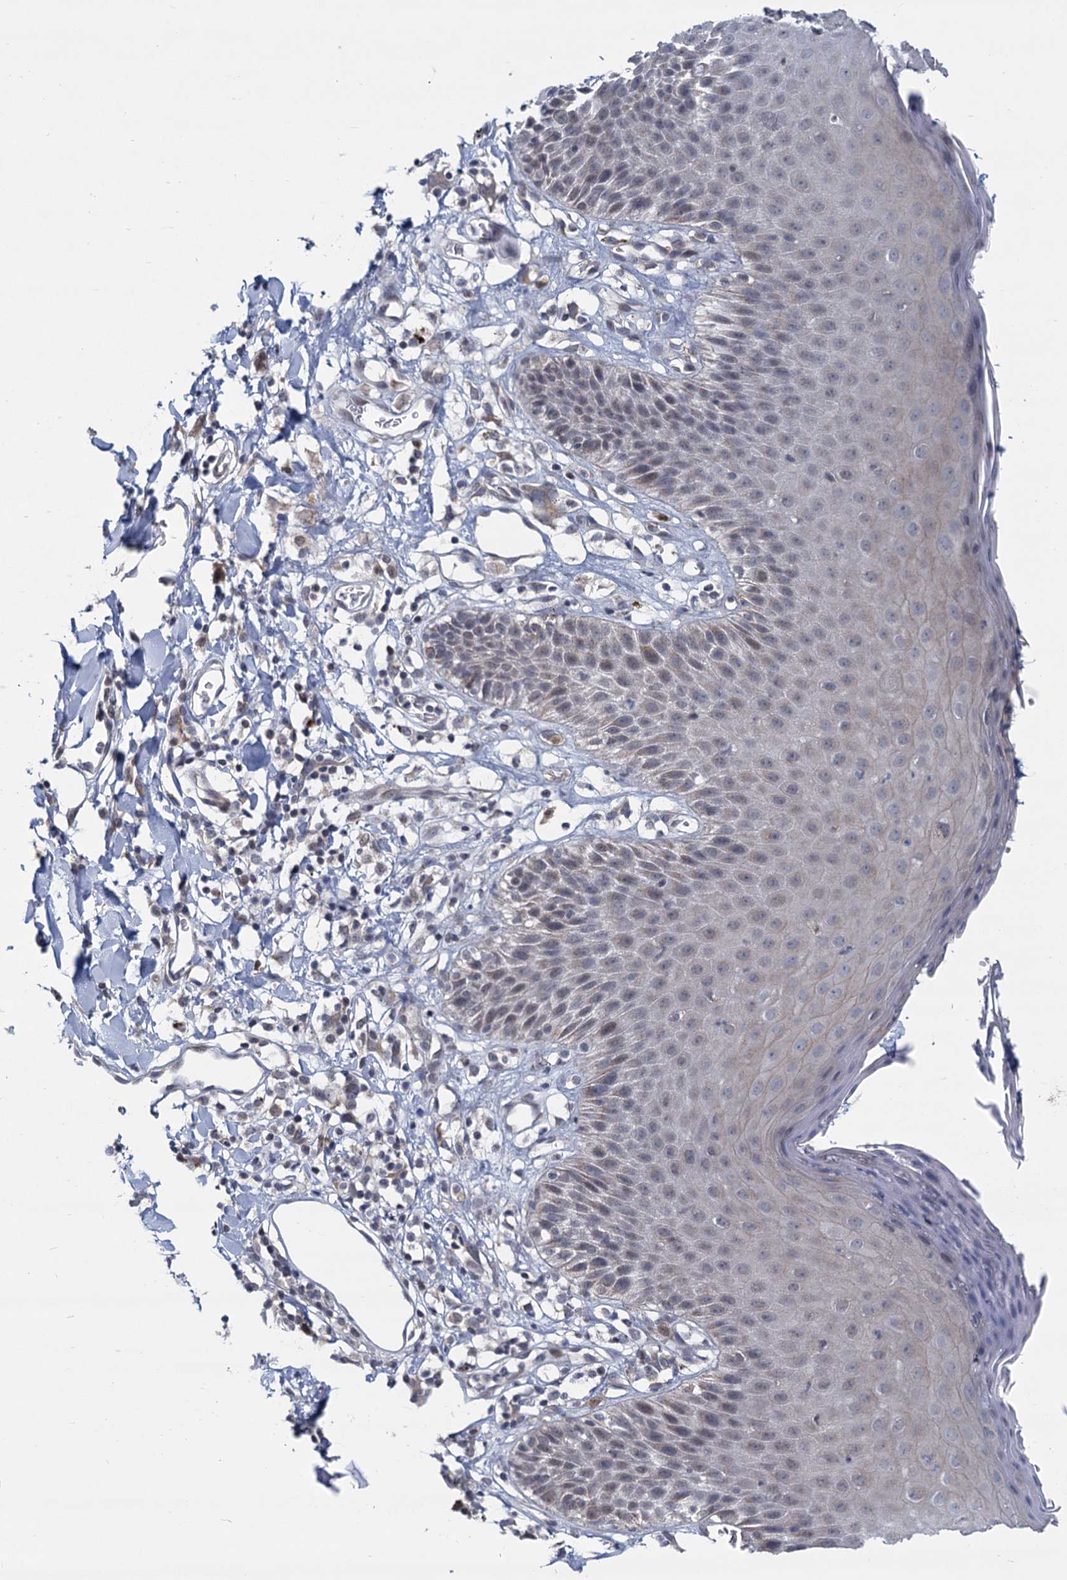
{"staining": {"intensity": "weak", "quantity": "<25%", "location": "cytoplasmic/membranous"}, "tissue": "skin", "cell_type": "Epidermal cells", "image_type": "normal", "snomed": [{"axis": "morphology", "description": "Normal tissue, NOS"}, {"axis": "topography", "description": "Vulva"}], "caption": "Micrograph shows no protein expression in epidermal cells of benign skin.", "gene": "STAP1", "patient": {"sex": "female", "age": 68}}